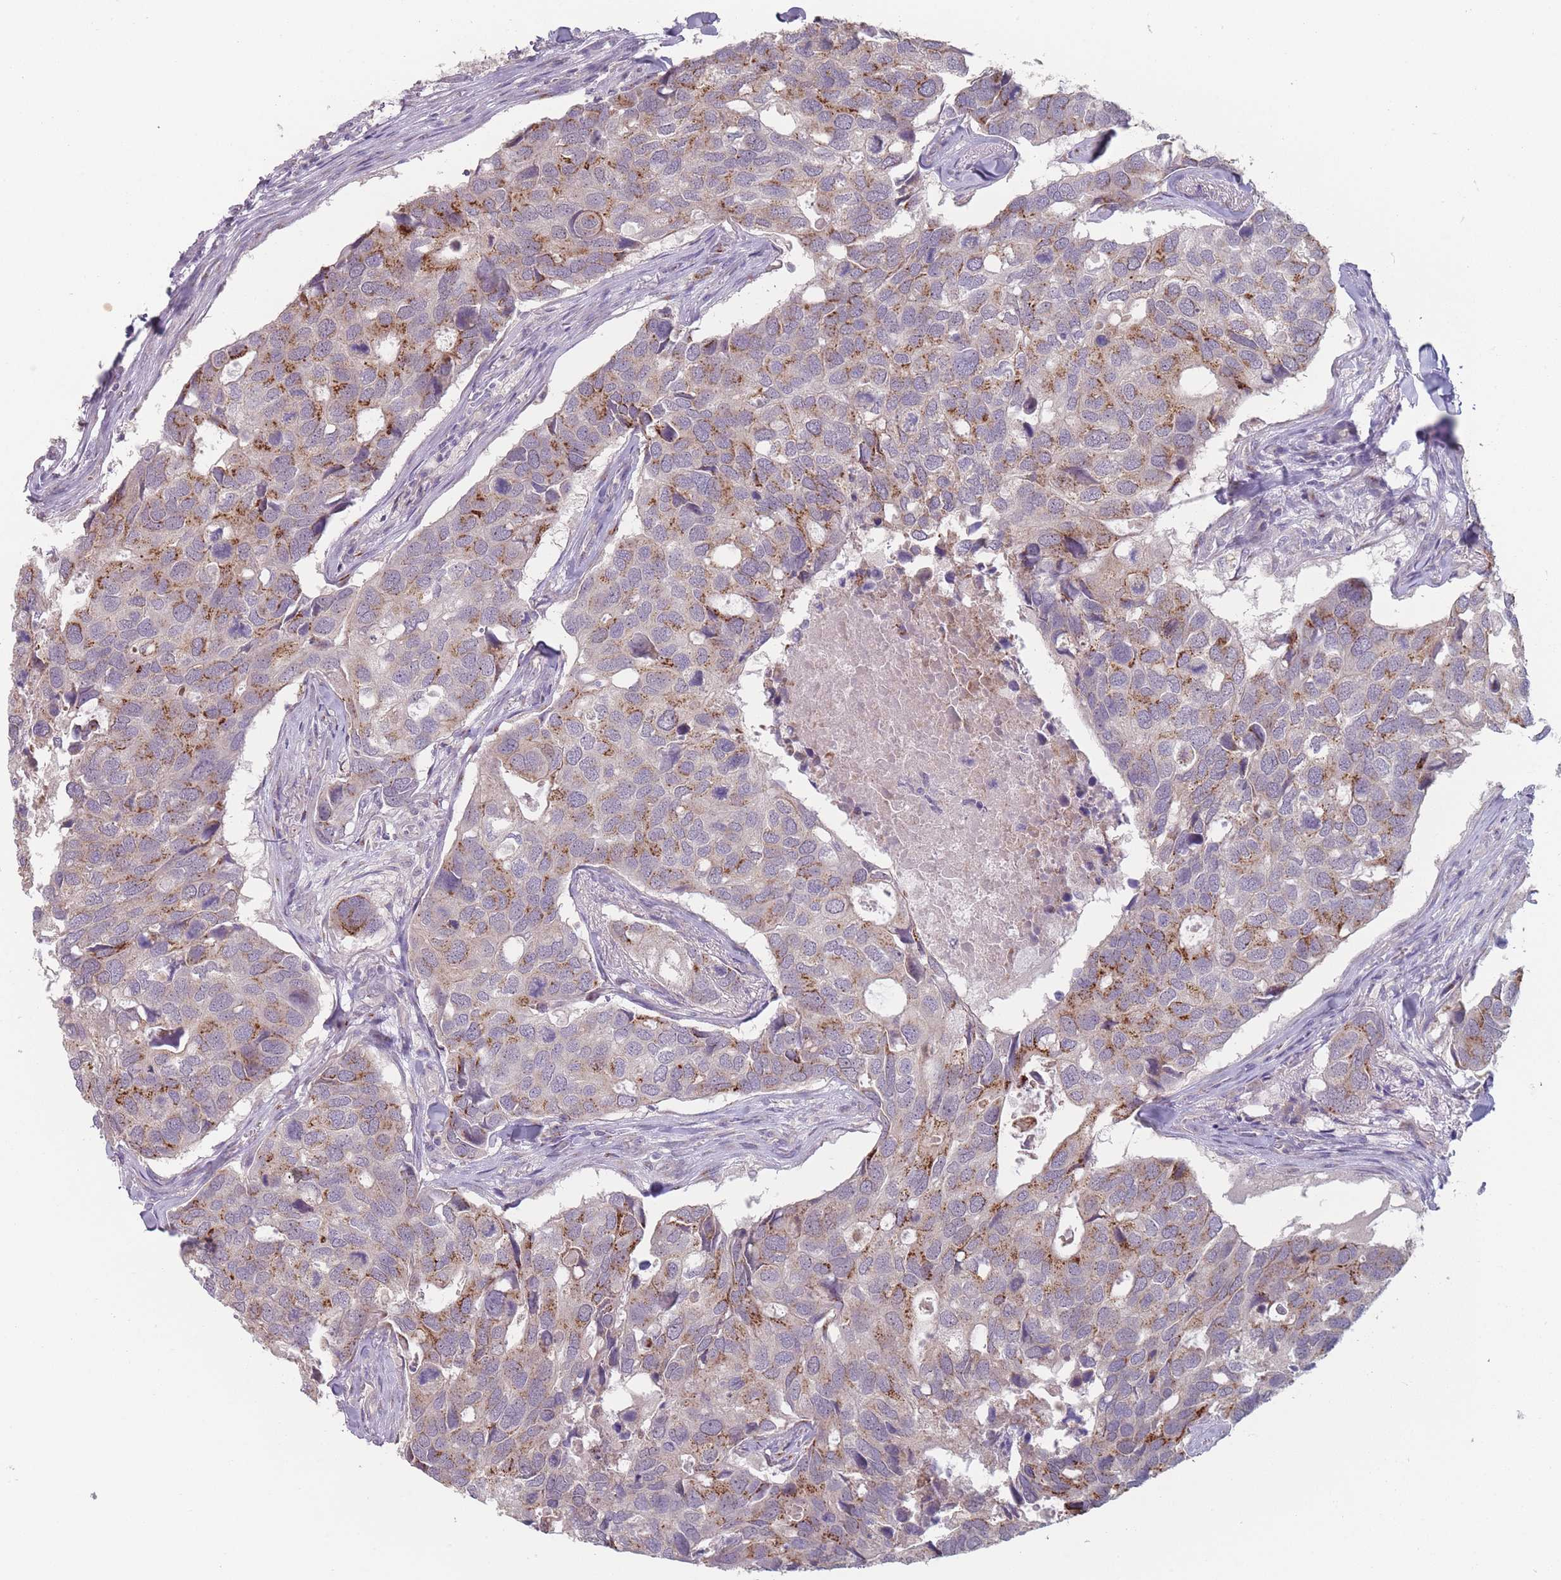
{"staining": {"intensity": "moderate", "quantity": "<25%", "location": "cytoplasmic/membranous"}, "tissue": "breast cancer", "cell_type": "Tumor cells", "image_type": "cancer", "snomed": [{"axis": "morphology", "description": "Duct carcinoma"}, {"axis": "topography", "description": "Breast"}], "caption": "Immunohistochemistry (IHC) image of human breast invasive ductal carcinoma stained for a protein (brown), which shows low levels of moderate cytoplasmic/membranous expression in approximately <25% of tumor cells.", "gene": "AKAIN1", "patient": {"sex": "female", "age": 83}}